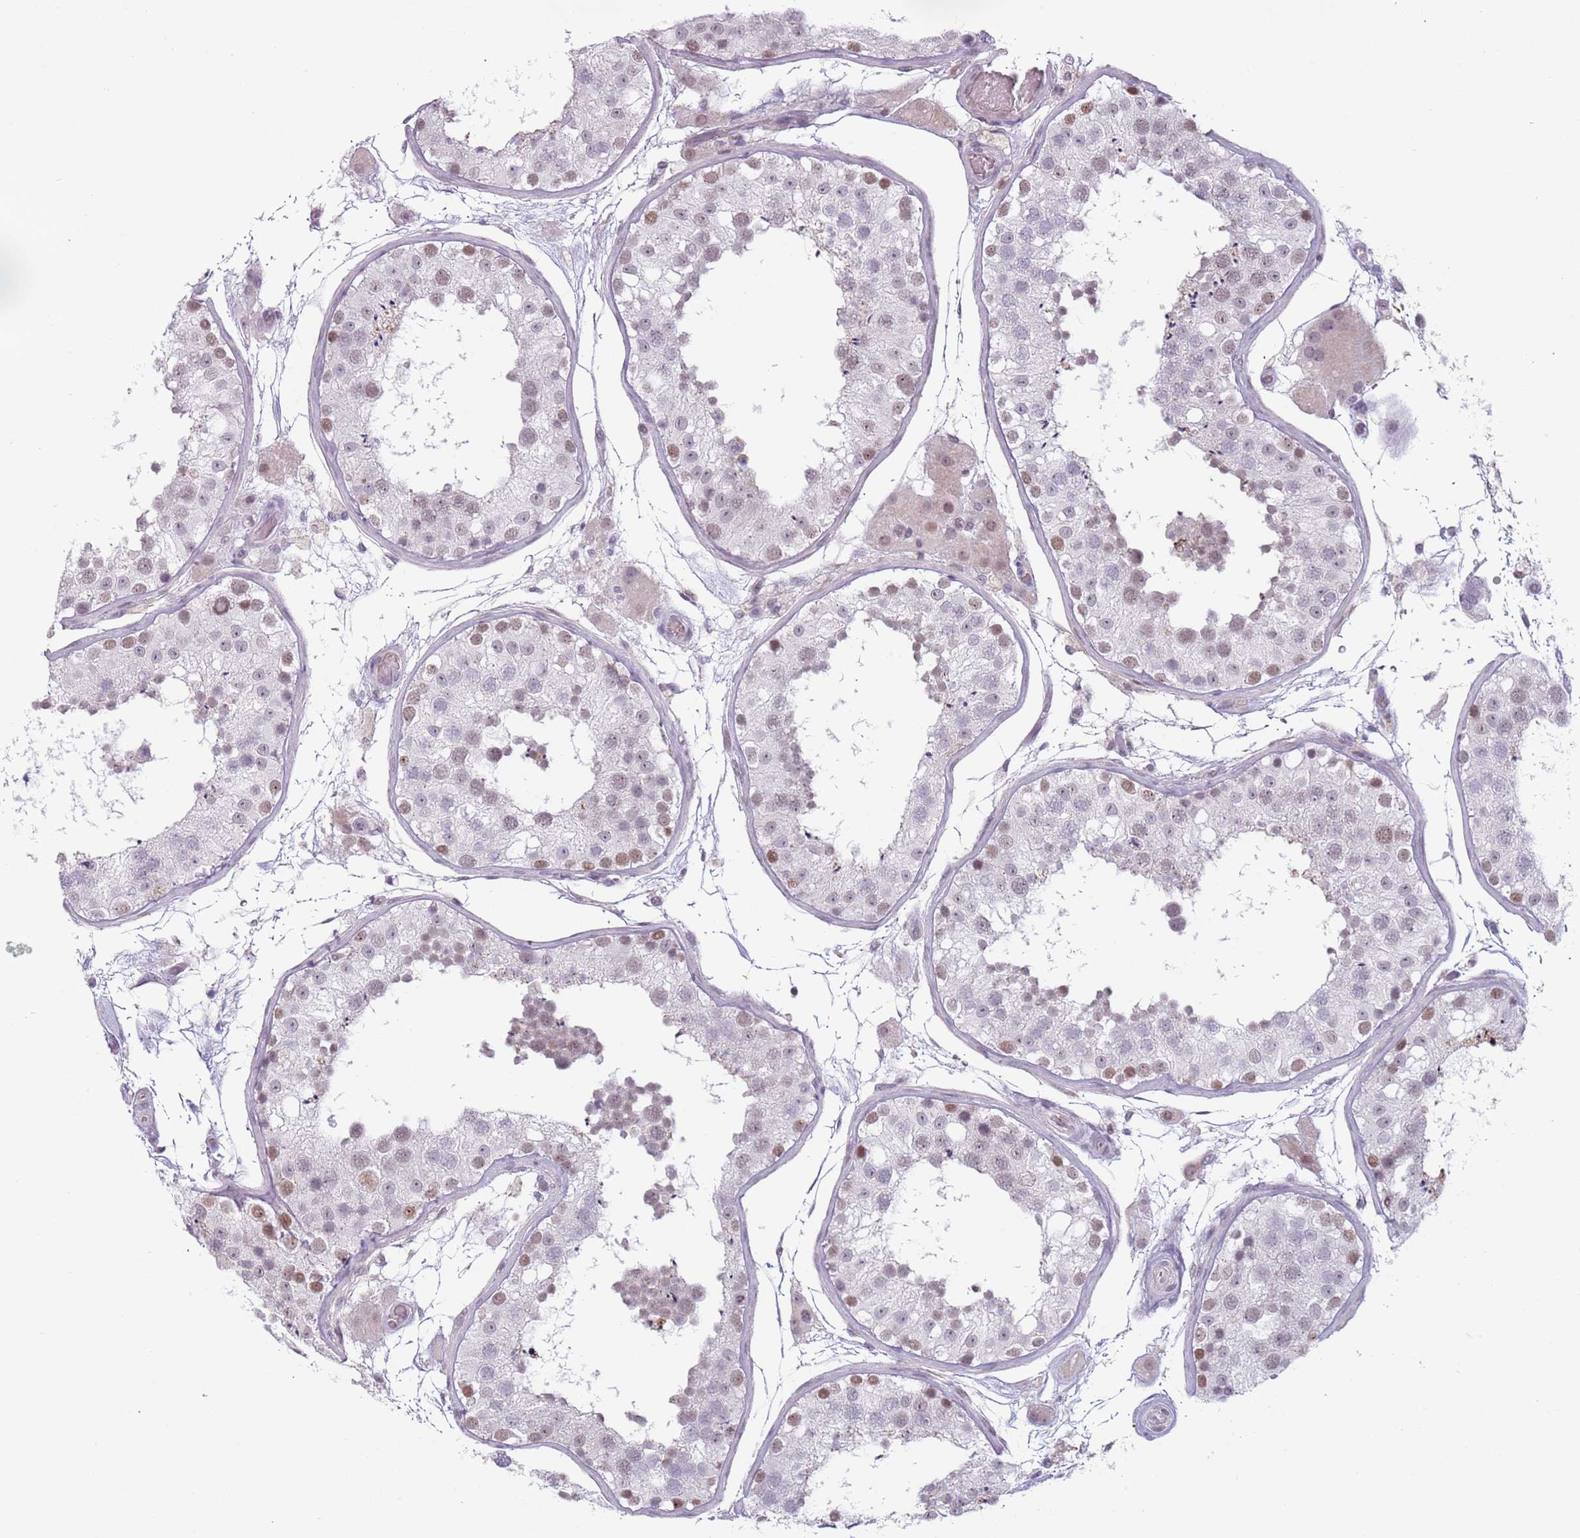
{"staining": {"intensity": "moderate", "quantity": "25%-75%", "location": "nuclear"}, "tissue": "testis", "cell_type": "Cells in seminiferous ducts", "image_type": "normal", "snomed": [{"axis": "morphology", "description": "Normal tissue, NOS"}, {"axis": "topography", "description": "Testis"}], "caption": "IHC photomicrograph of normal human testis stained for a protein (brown), which demonstrates medium levels of moderate nuclear positivity in approximately 25%-75% of cells in seminiferous ducts.", "gene": "REXO4", "patient": {"sex": "male", "age": 26}}